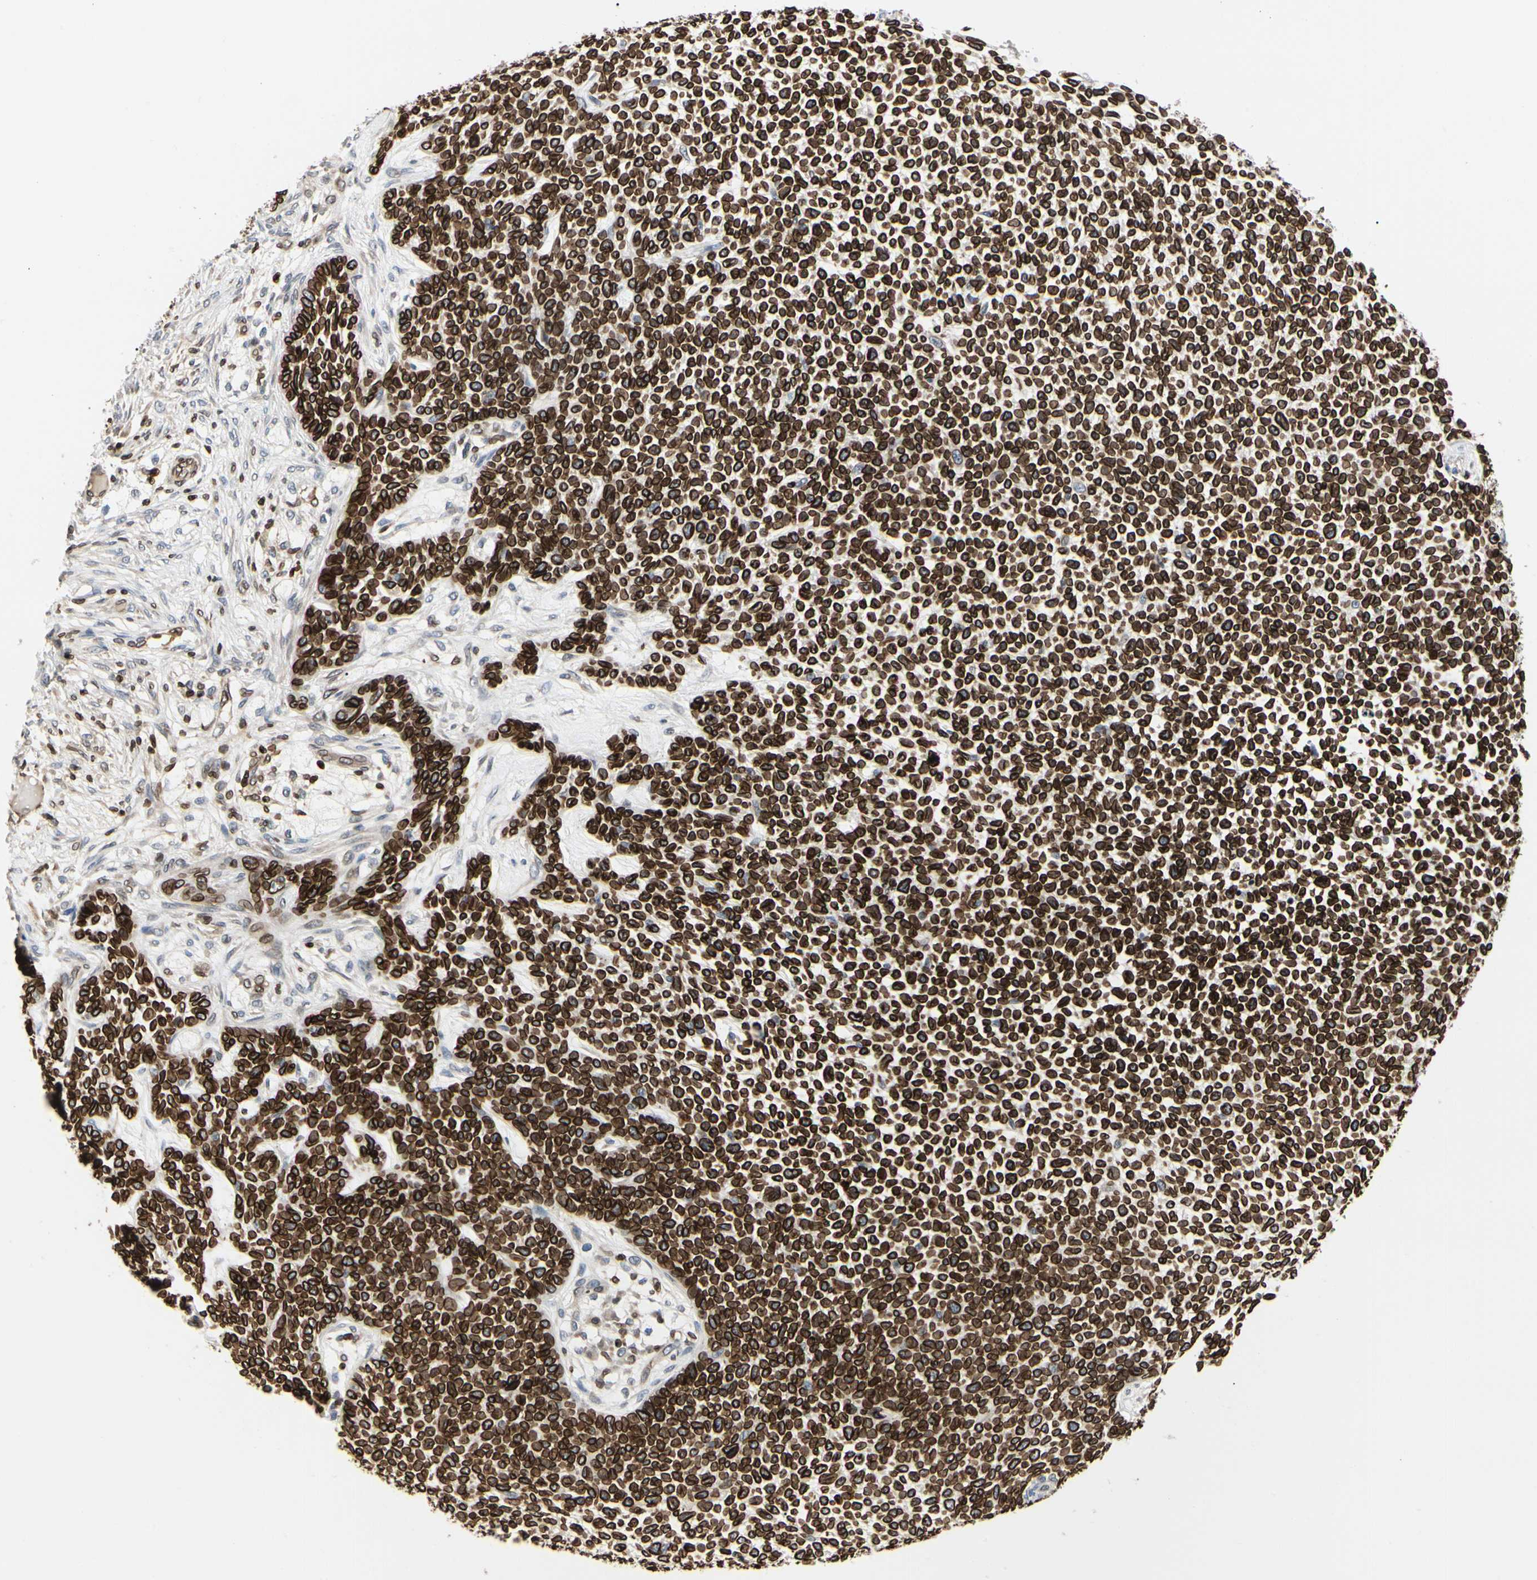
{"staining": {"intensity": "strong", "quantity": ">75%", "location": "cytoplasmic/membranous,nuclear"}, "tissue": "skin cancer", "cell_type": "Tumor cells", "image_type": "cancer", "snomed": [{"axis": "morphology", "description": "Basal cell carcinoma"}, {"axis": "topography", "description": "Skin"}], "caption": "DAB immunohistochemical staining of skin basal cell carcinoma demonstrates strong cytoplasmic/membranous and nuclear protein staining in about >75% of tumor cells.", "gene": "TMPO", "patient": {"sex": "female", "age": 84}}